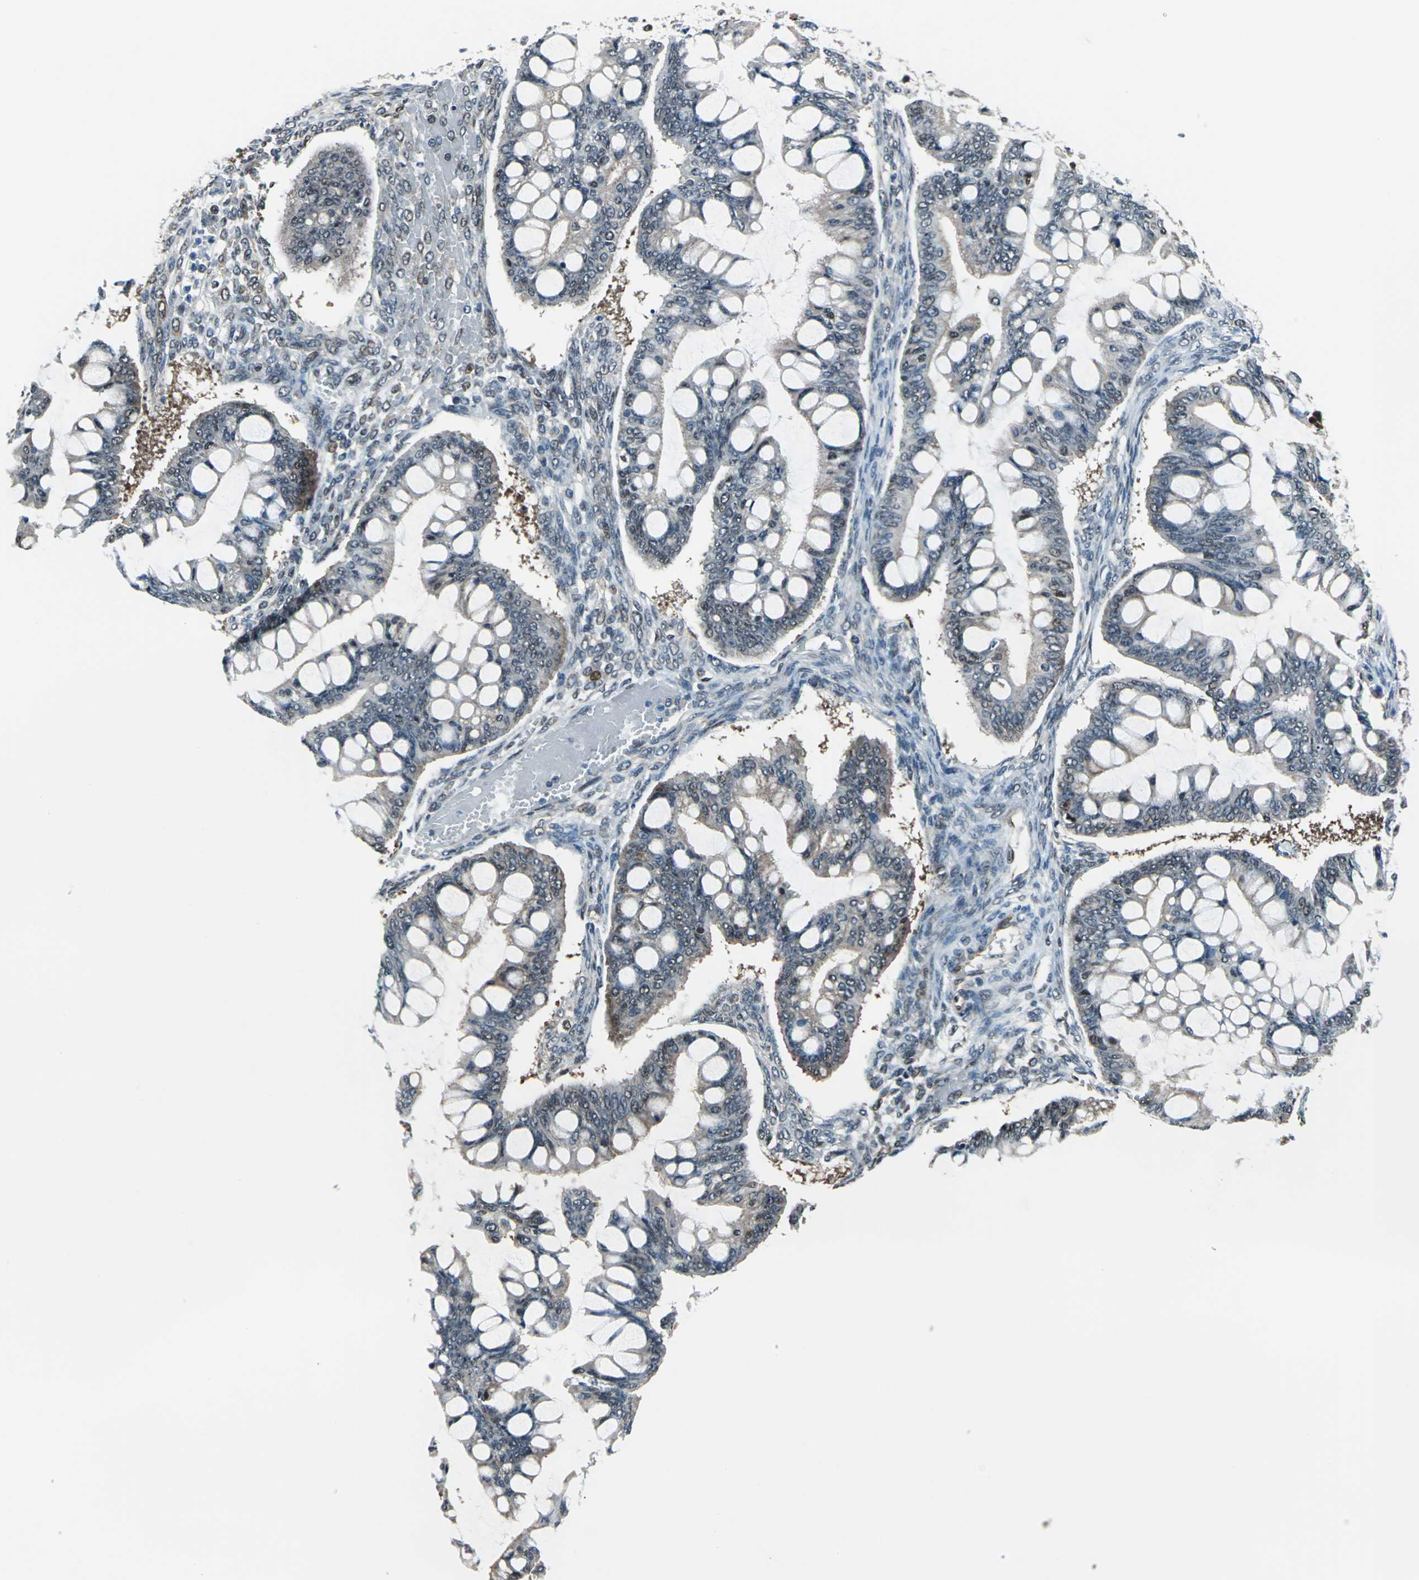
{"staining": {"intensity": "weak", "quantity": "<25%", "location": "cytoplasmic/membranous"}, "tissue": "ovarian cancer", "cell_type": "Tumor cells", "image_type": "cancer", "snomed": [{"axis": "morphology", "description": "Cystadenocarcinoma, mucinous, NOS"}, {"axis": "topography", "description": "Ovary"}], "caption": "High magnification brightfield microscopy of ovarian cancer (mucinous cystadenocarcinoma) stained with DAB (3,3'-diaminobenzidine) (brown) and counterstained with hematoxylin (blue): tumor cells show no significant expression.", "gene": "POLR3K", "patient": {"sex": "female", "age": 73}}